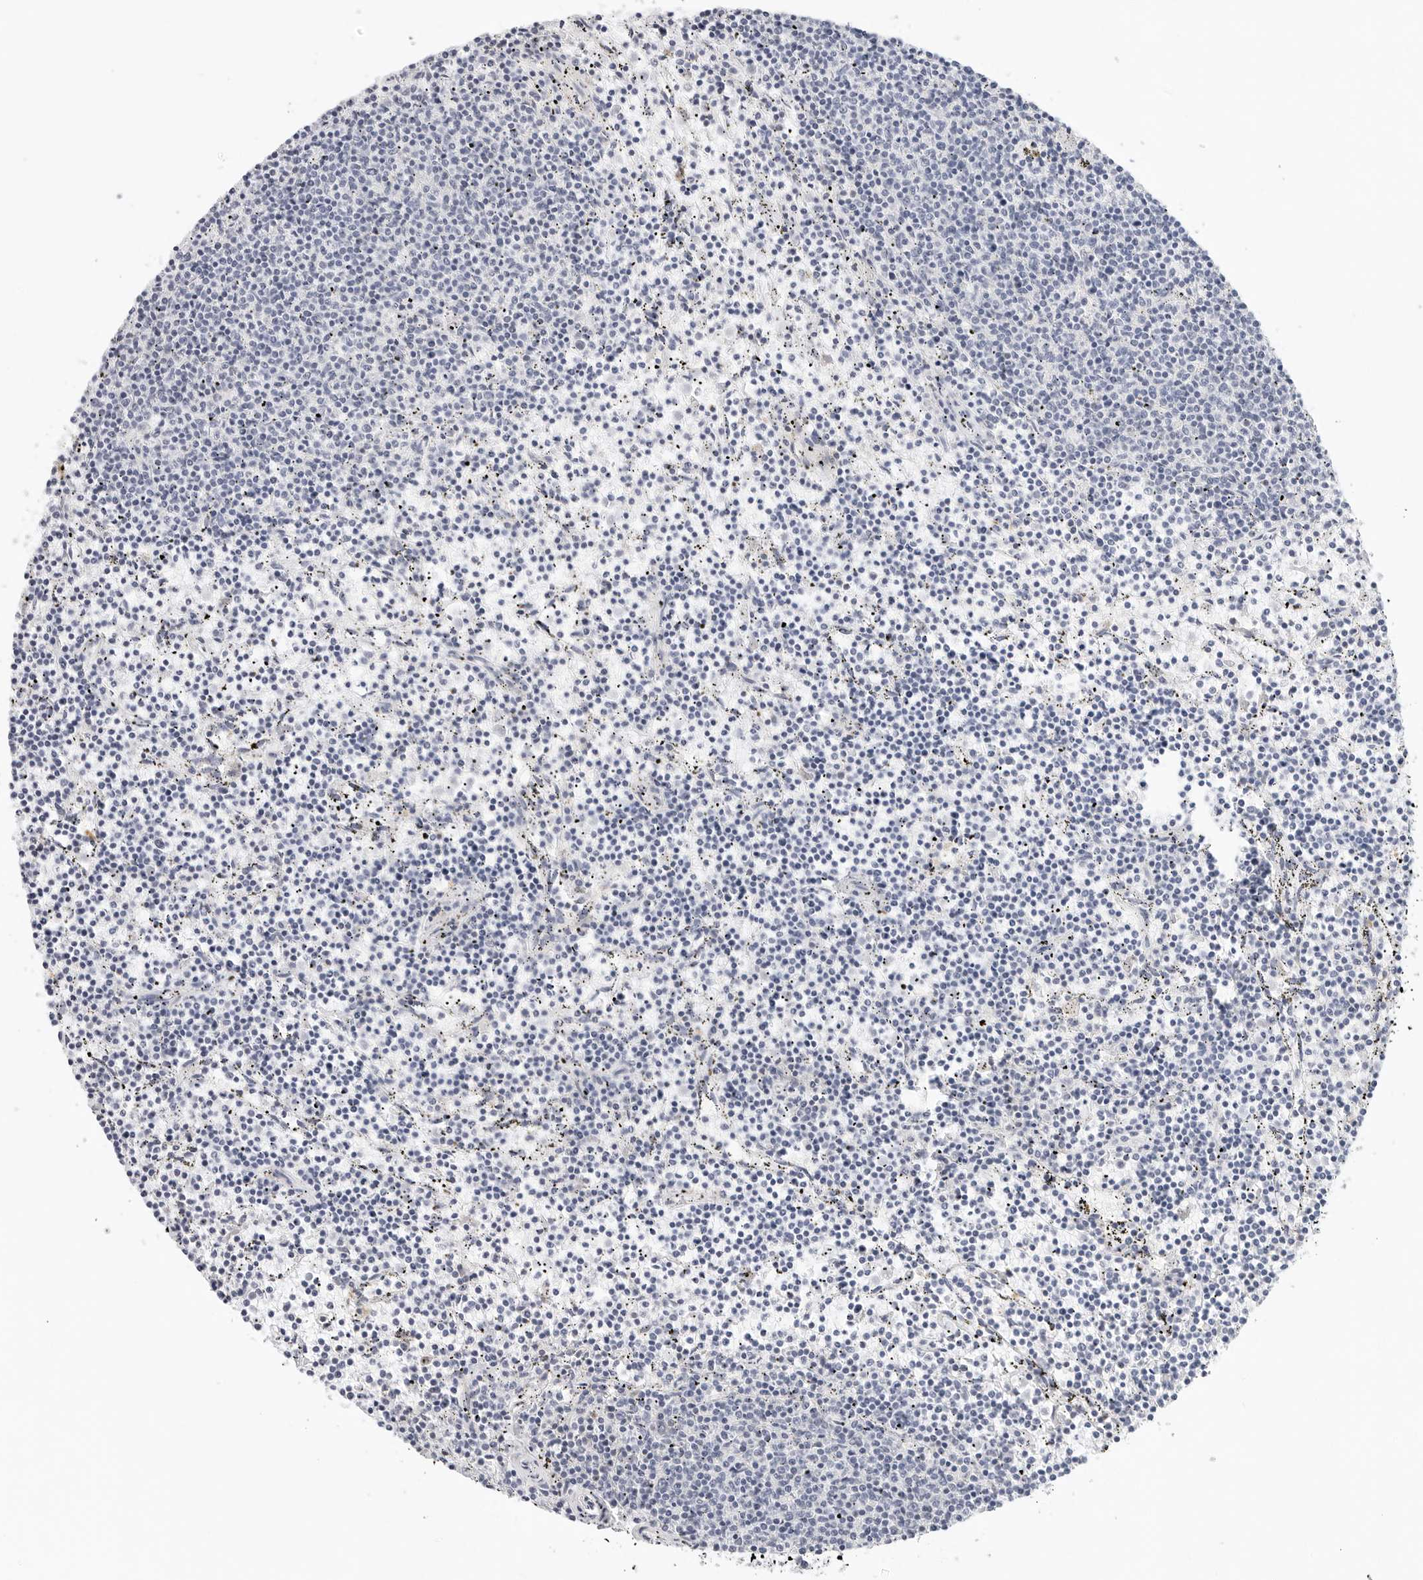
{"staining": {"intensity": "negative", "quantity": "none", "location": "none"}, "tissue": "lymphoma", "cell_type": "Tumor cells", "image_type": "cancer", "snomed": [{"axis": "morphology", "description": "Malignant lymphoma, non-Hodgkin's type, Low grade"}, {"axis": "topography", "description": "Spleen"}], "caption": "This is an immunohistochemistry (IHC) histopathology image of lymphoma. There is no staining in tumor cells.", "gene": "TSEN2", "patient": {"sex": "female", "age": 50}}